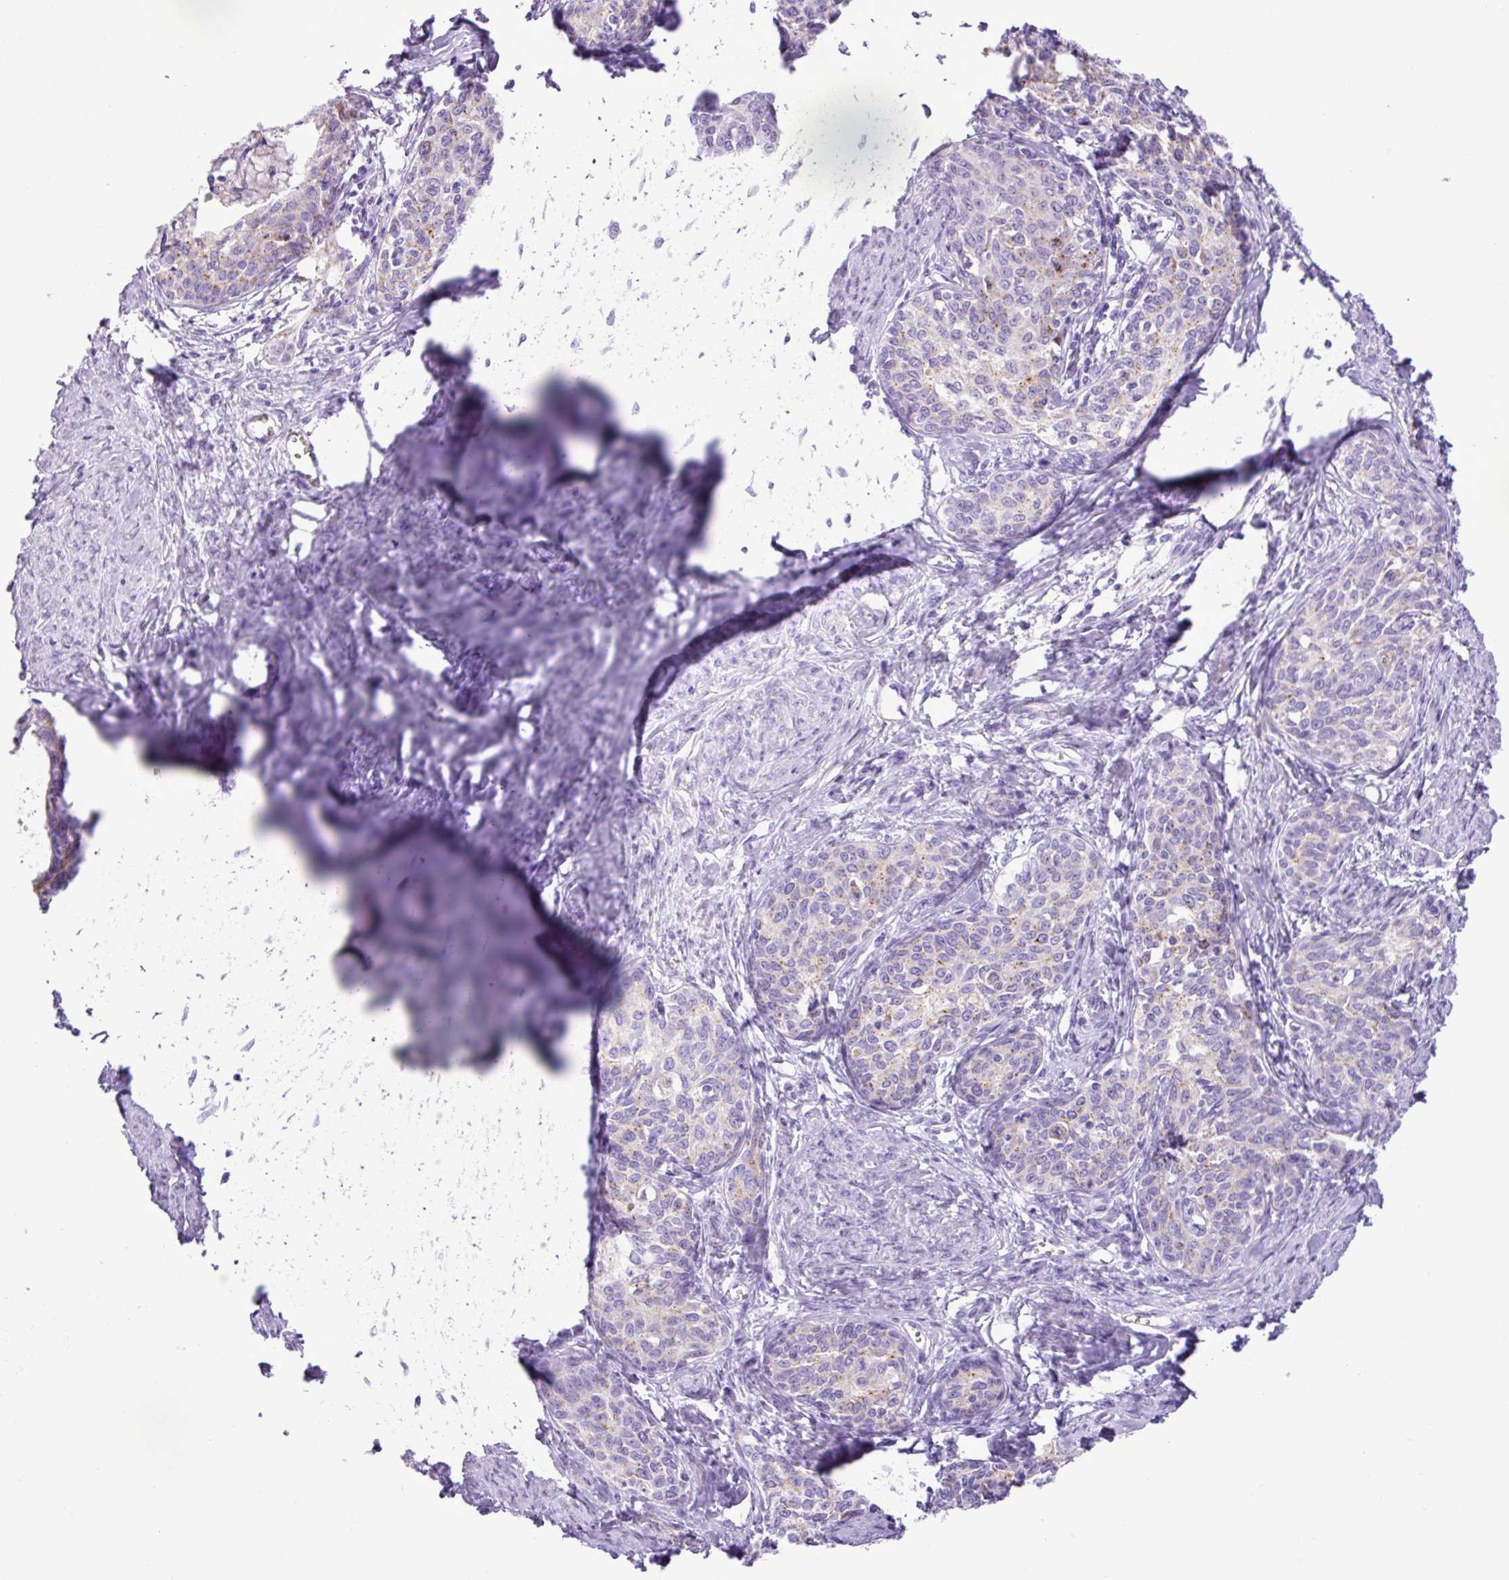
{"staining": {"intensity": "weak", "quantity": "<25%", "location": "cytoplasmic/membranous"}, "tissue": "cervical cancer", "cell_type": "Tumor cells", "image_type": "cancer", "snomed": [{"axis": "morphology", "description": "Squamous cell carcinoma, NOS"}, {"axis": "morphology", "description": "Adenocarcinoma, NOS"}, {"axis": "topography", "description": "Cervix"}], "caption": "Immunohistochemistry (IHC) of squamous cell carcinoma (cervical) displays no staining in tumor cells.", "gene": "ZSCAN5A", "patient": {"sex": "female", "age": 52}}